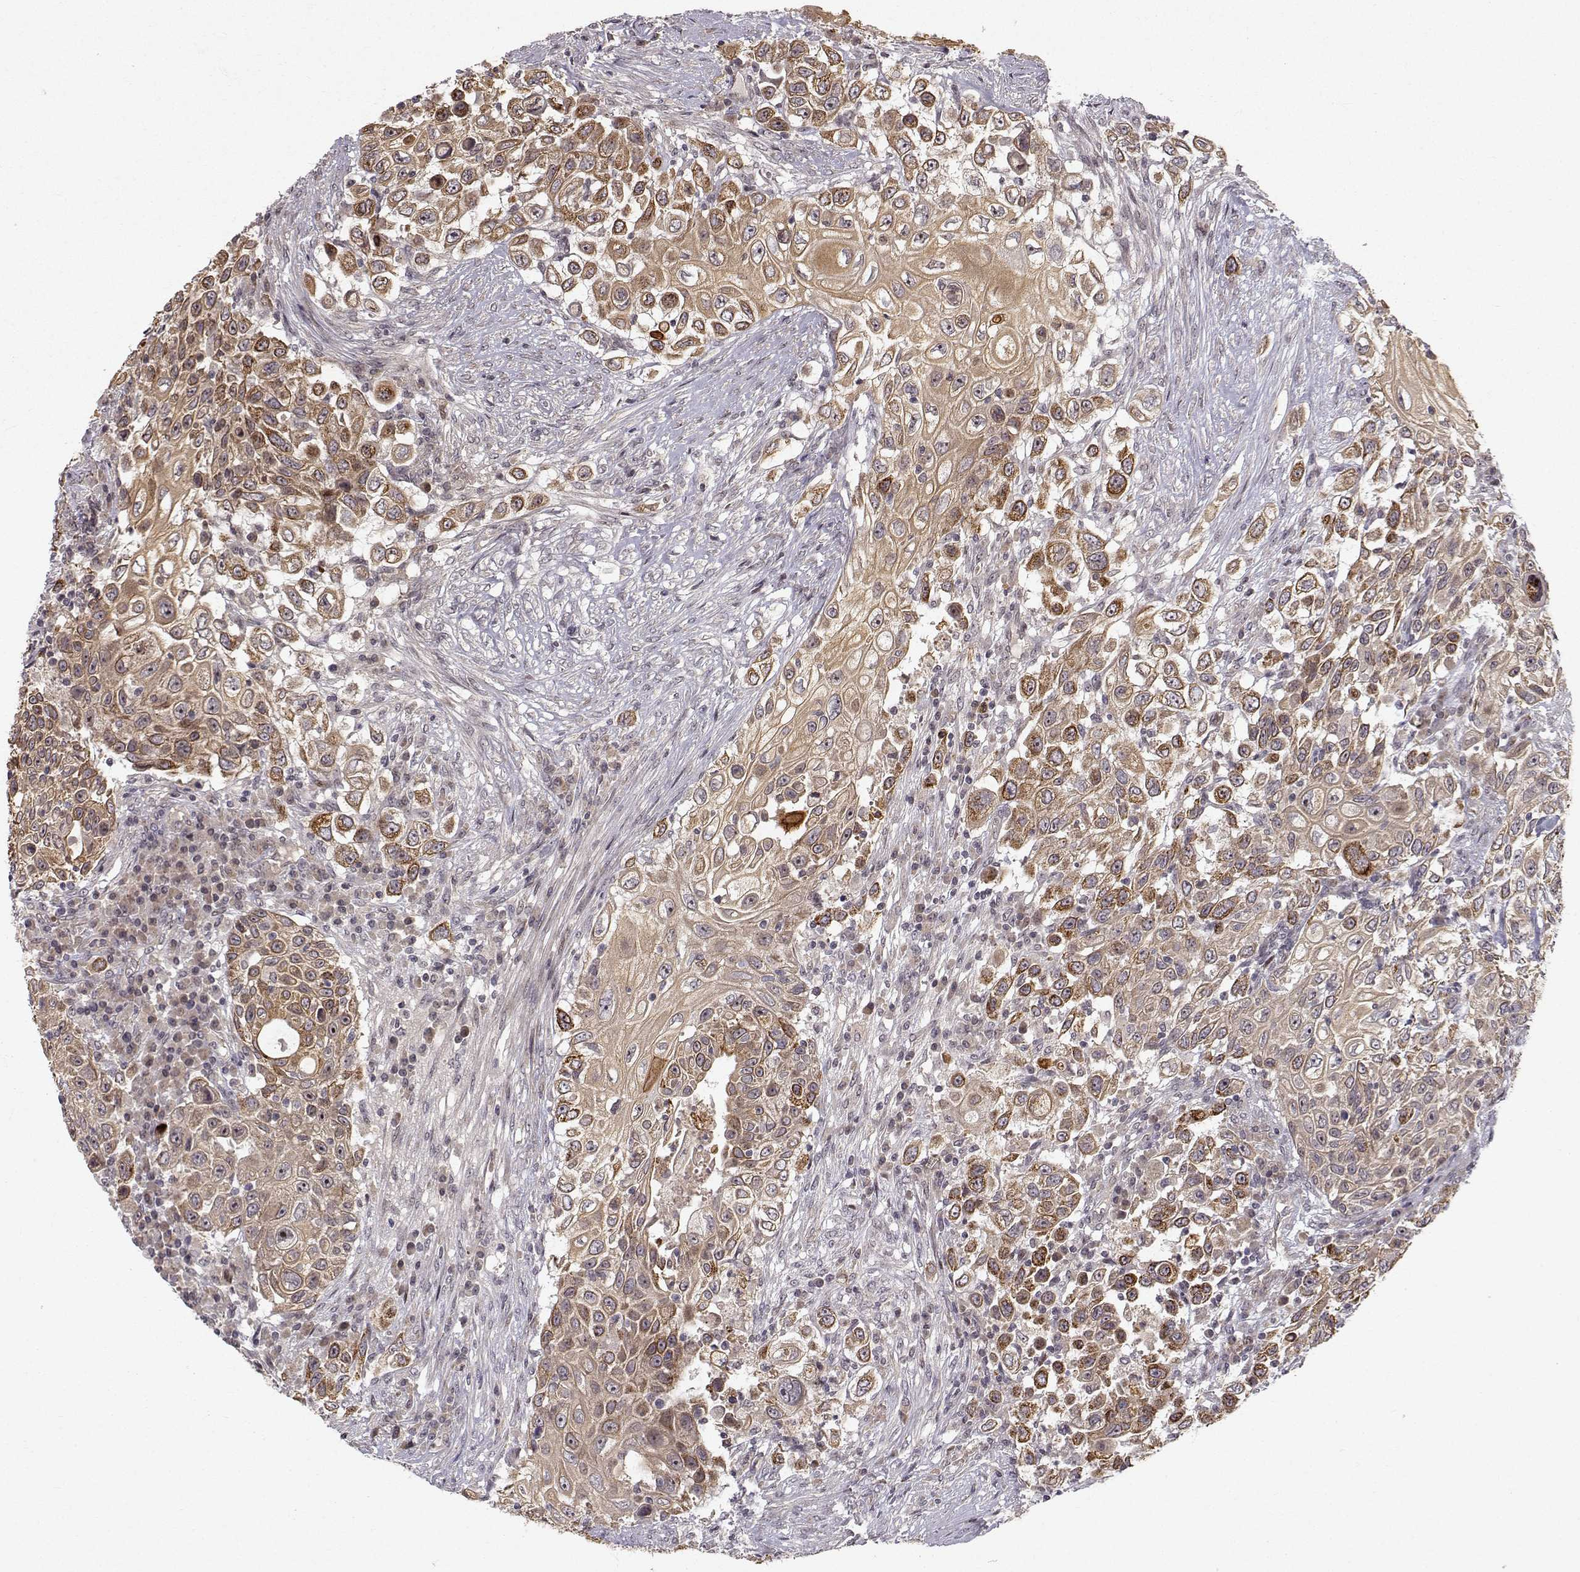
{"staining": {"intensity": "strong", "quantity": "25%-75%", "location": "cytoplasmic/membranous"}, "tissue": "urothelial cancer", "cell_type": "Tumor cells", "image_type": "cancer", "snomed": [{"axis": "morphology", "description": "Urothelial carcinoma, High grade"}, {"axis": "topography", "description": "Urinary bladder"}], "caption": "Immunohistochemistry micrograph of human urothelial cancer stained for a protein (brown), which demonstrates high levels of strong cytoplasmic/membranous positivity in about 25%-75% of tumor cells.", "gene": "APC", "patient": {"sex": "female", "age": 56}}